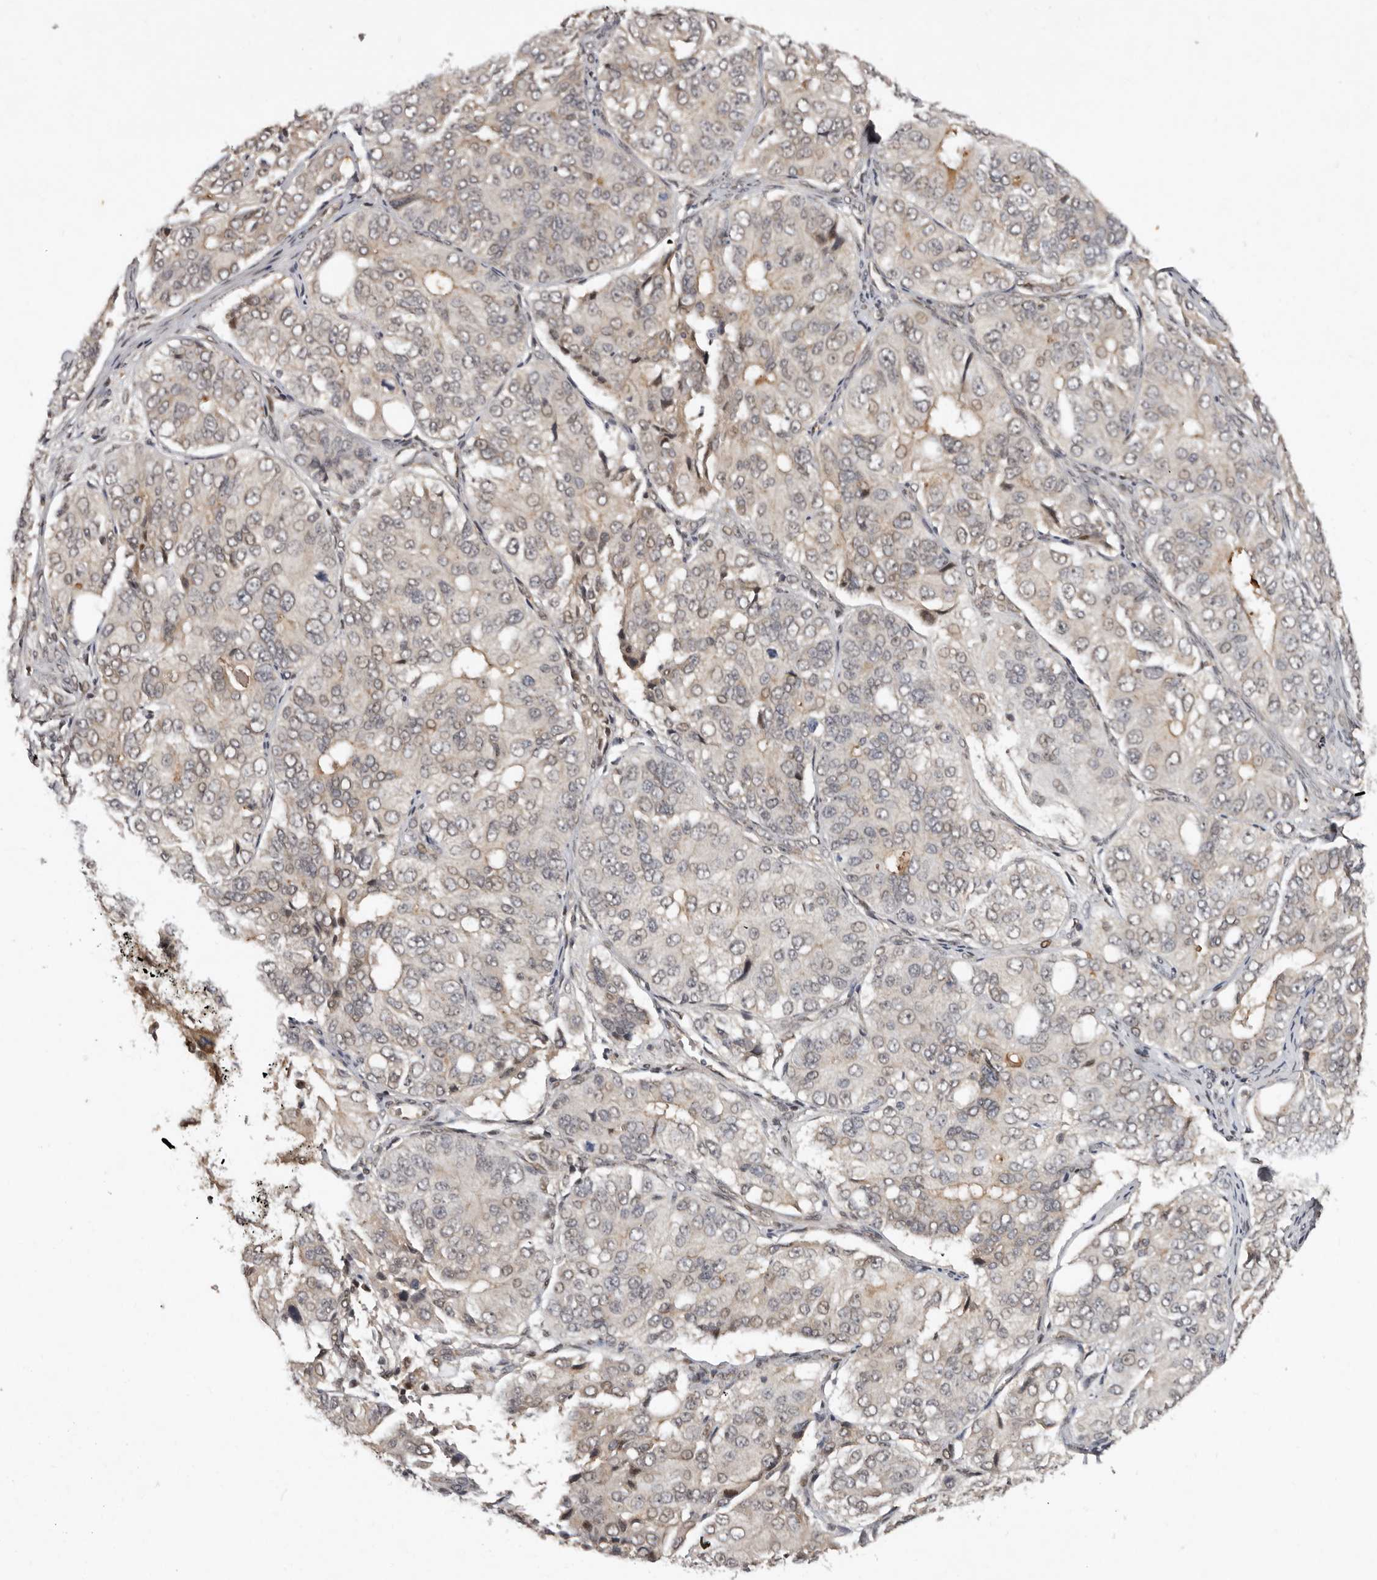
{"staining": {"intensity": "weak", "quantity": "<25%", "location": "cytoplasmic/membranous"}, "tissue": "ovarian cancer", "cell_type": "Tumor cells", "image_type": "cancer", "snomed": [{"axis": "morphology", "description": "Carcinoma, endometroid"}, {"axis": "topography", "description": "Ovary"}], "caption": "Ovarian endometroid carcinoma stained for a protein using IHC reveals no positivity tumor cells.", "gene": "ABL1", "patient": {"sex": "female", "age": 51}}